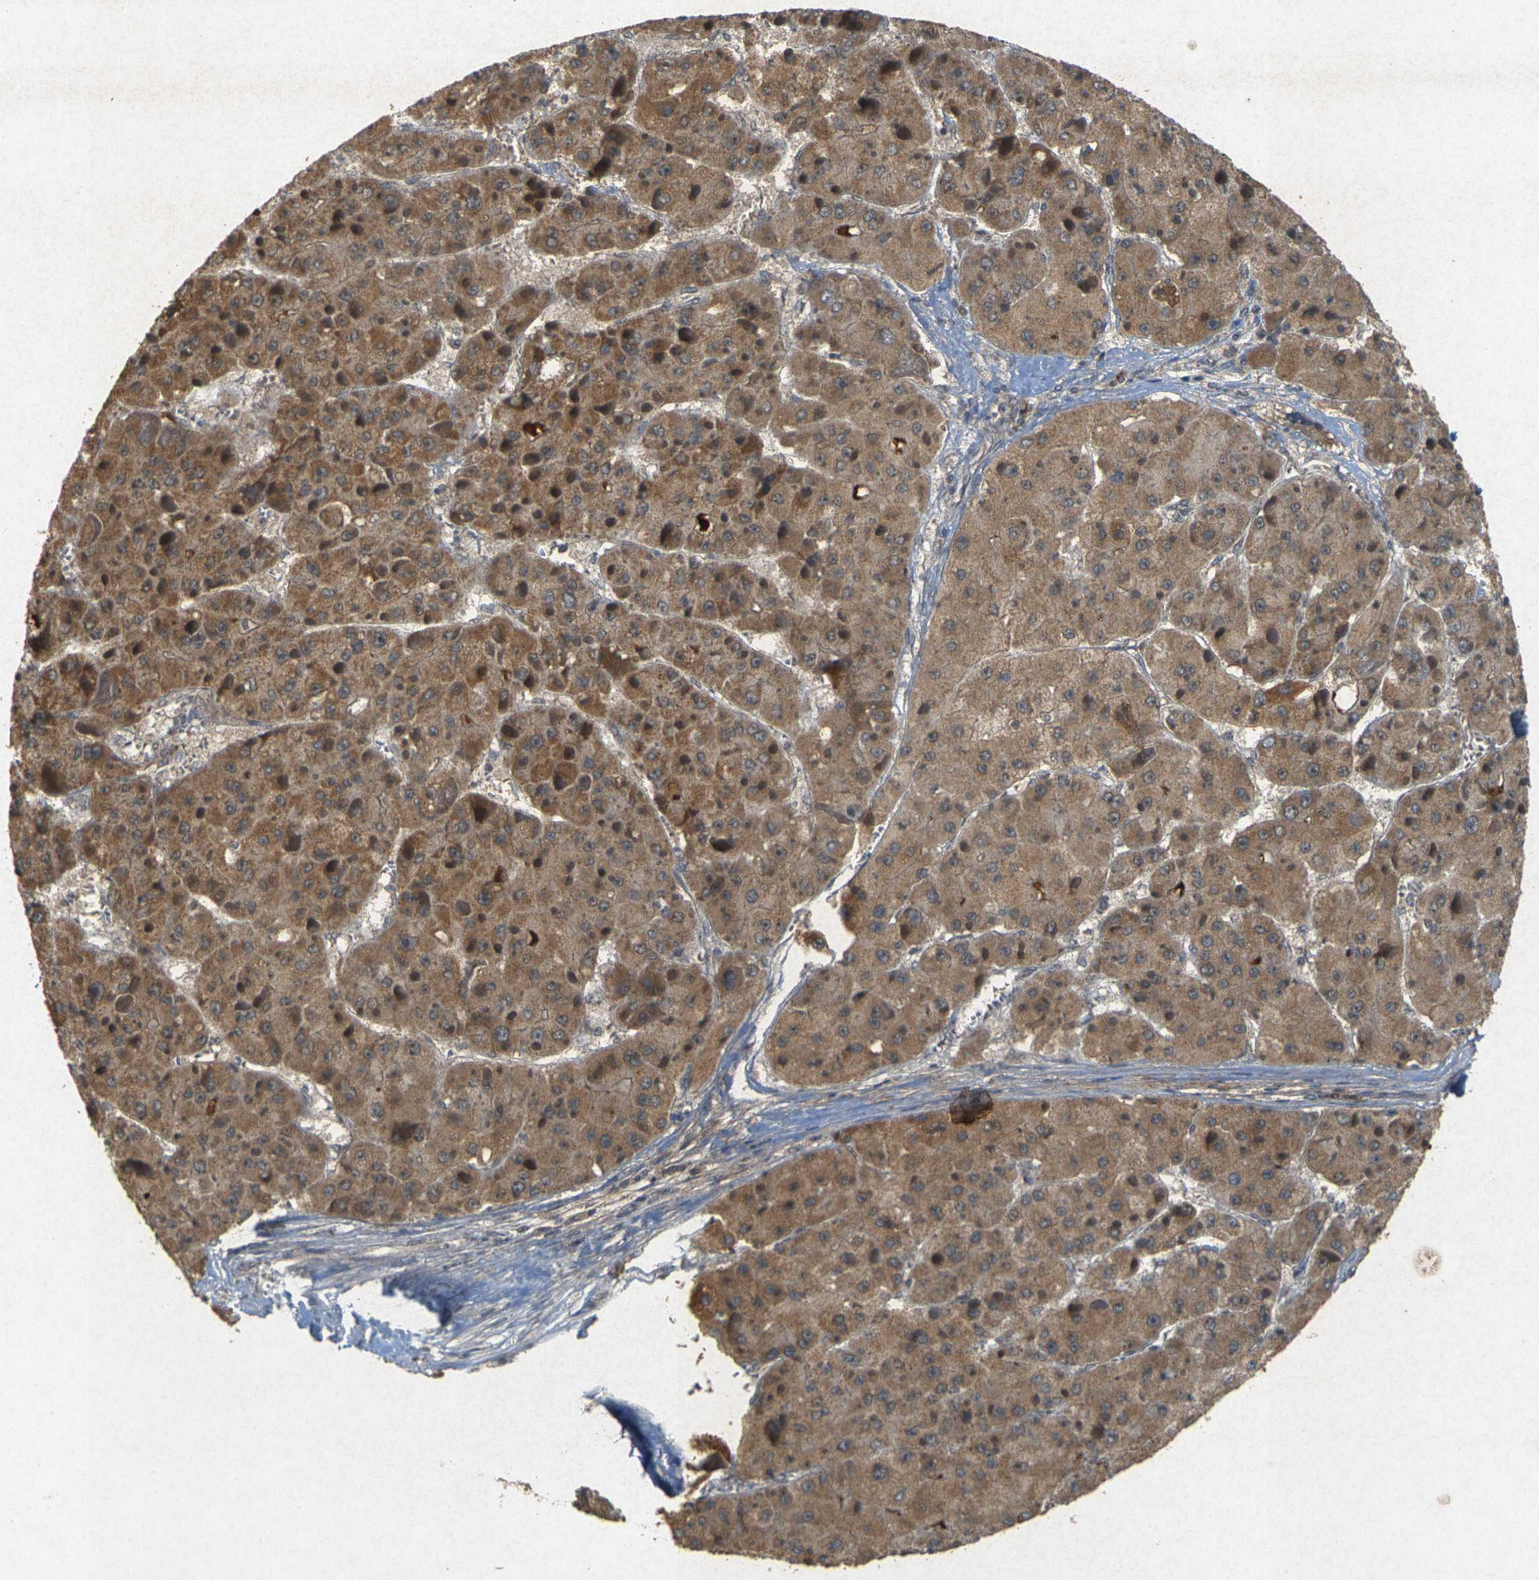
{"staining": {"intensity": "moderate", "quantity": ">75%", "location": "cytoplasmic/membranous"}, "tissue": "liver cancer", "cell_type": "Tumor cells", "image_type": "cancer", "snomed": [{"axis": "morphology", "description": "Carcinoma, Hepatocellular, NOS"}, {"axis": "topography", "description": "Liver"}], "caption": "Protein staining exhibits moderate cytoplasmic/membranous staining in about >75% of tumor cells in hepatocellular carcinoma (liver).", "gene": "ERN1", "patient": {"sex": "female", "age": 73}}